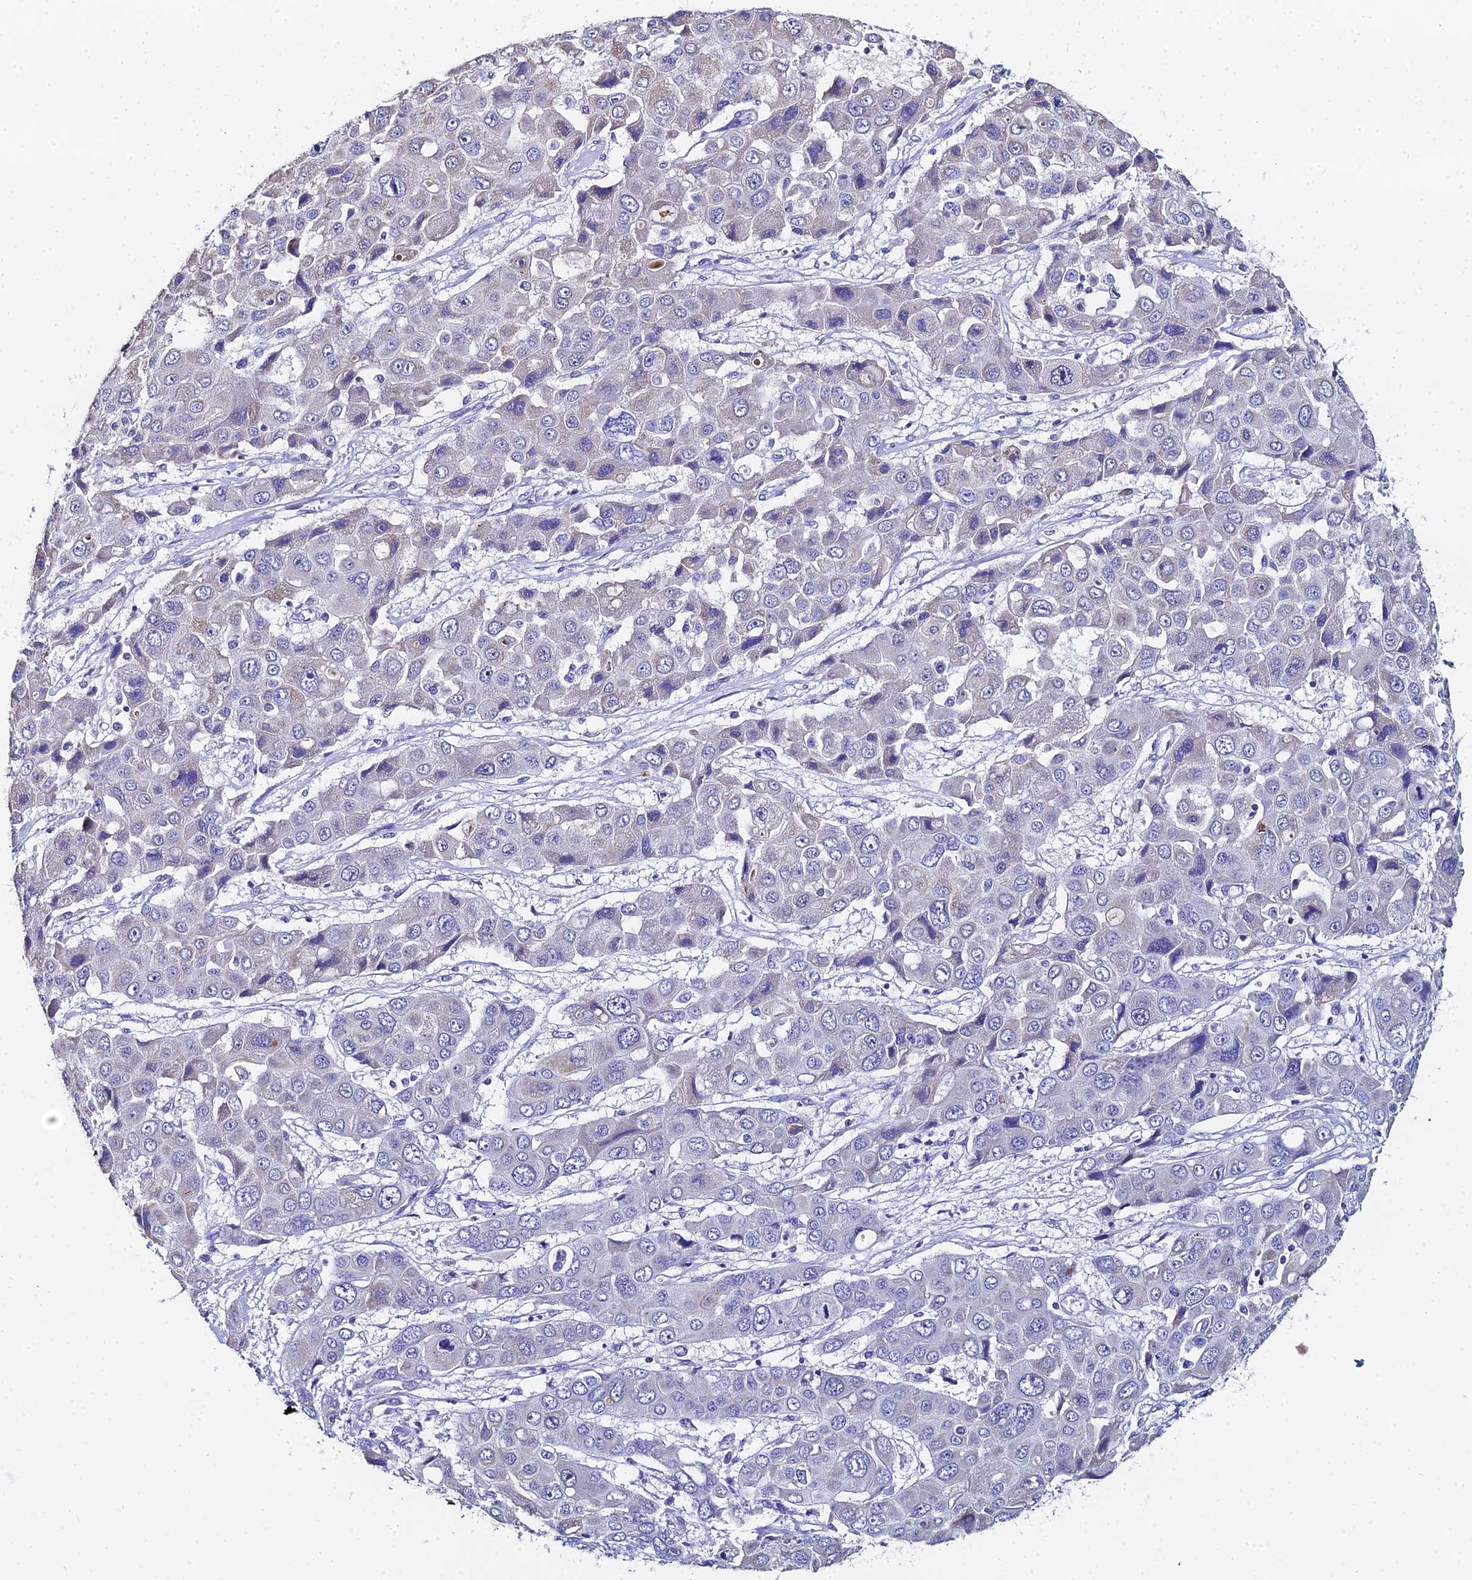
{"staining": {"intensity": "weak", "quantity": "<25%", "location": "cytoplasmic/membranous"}, "tissue": "liver cancer", "cell_type": "Tumor cells", "image_type": "cancer", "snomed": [{"axis": "morphology", "description": "Cholangiocarcinoma"}, {"axis": "topography", "description": "Liver"}], "caption": "The image shows no significant staining in tumor cells of liver cancer.", "gene": "OCM", "patient": {"sex": "male", "age": 67}}